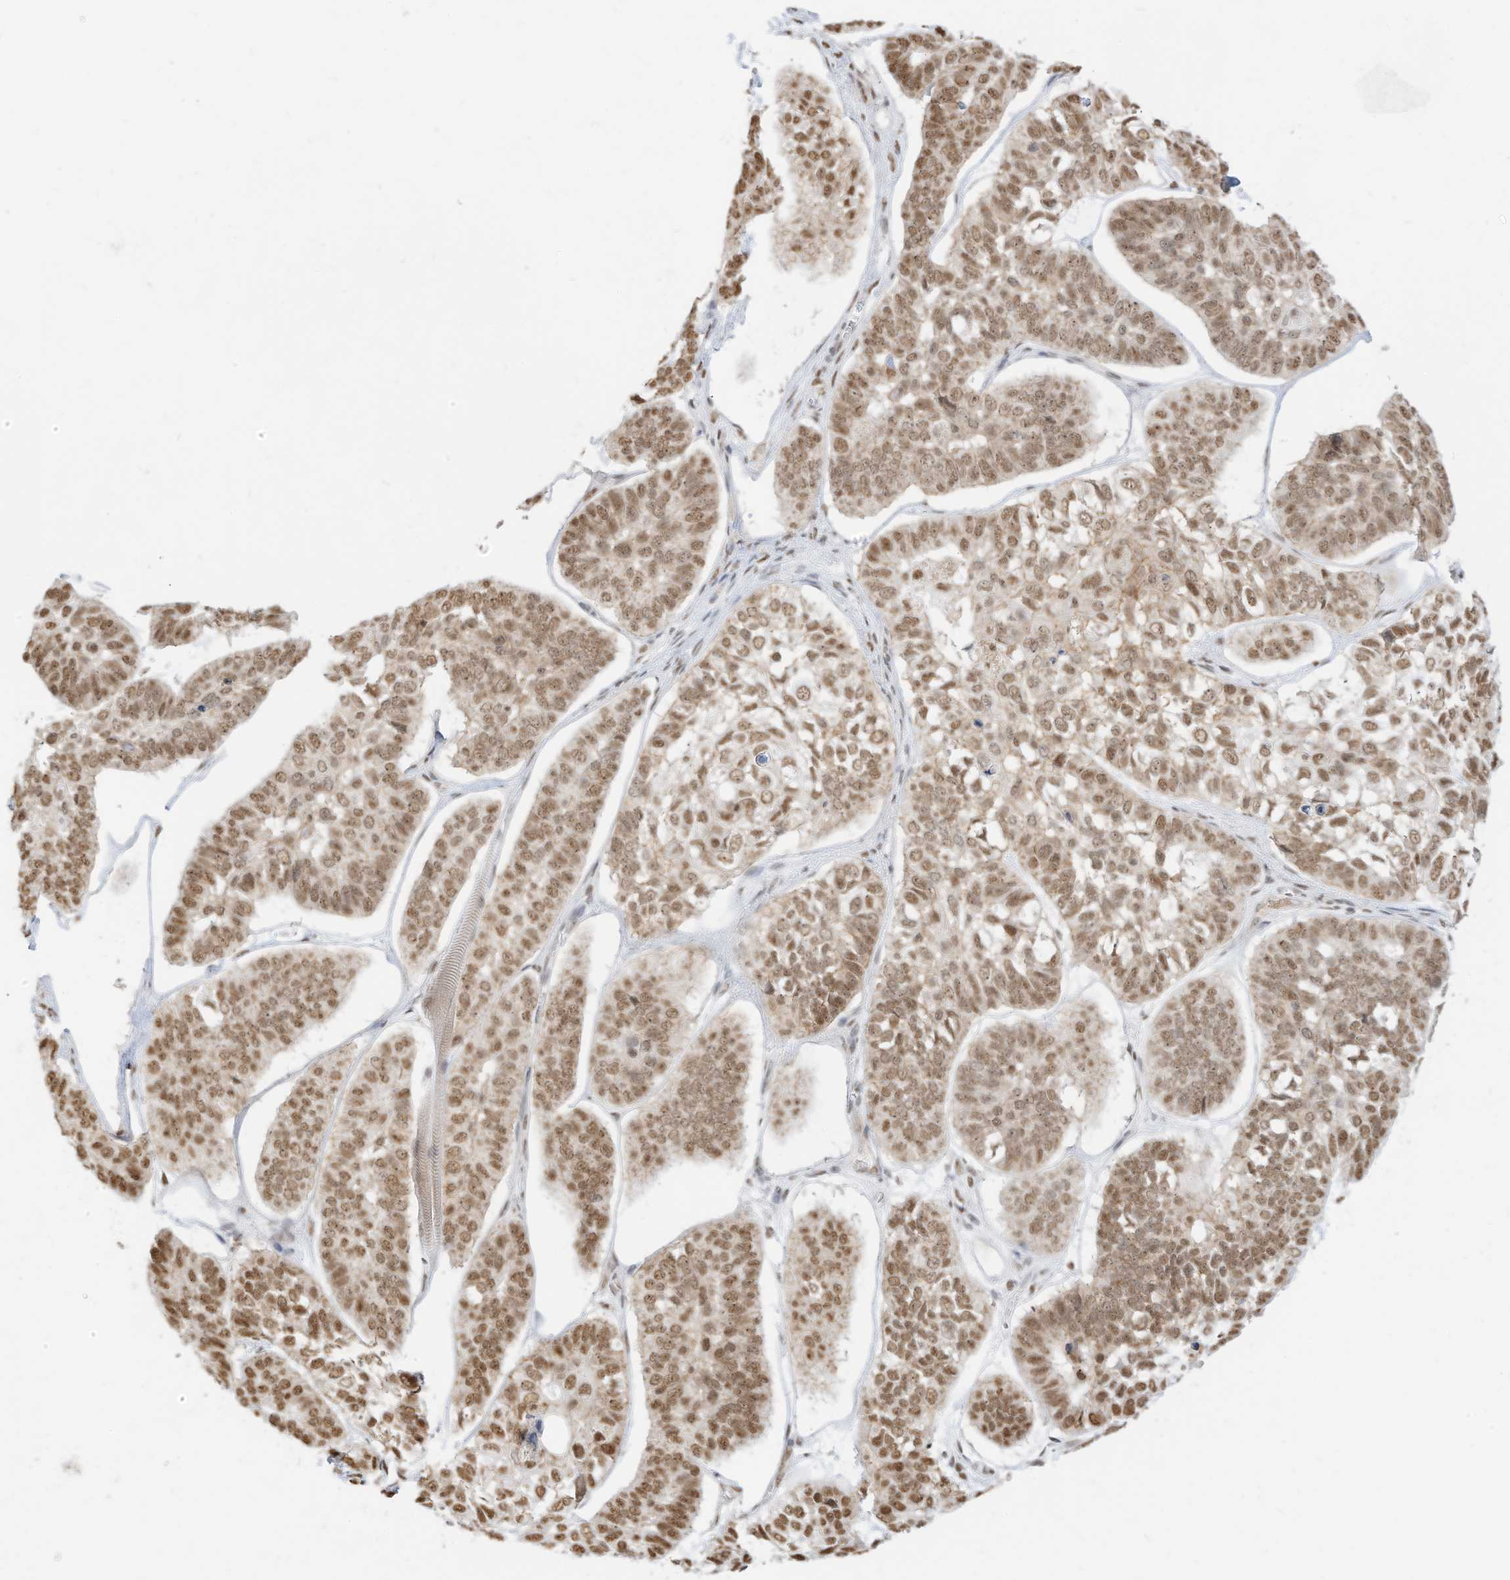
{"staining": {"intensity": "moderate", "quantity": ">75%", "location": "nuclear"}, "tissue": "skin cancer", "cell_type": "Tumor cells", "image_type": "cancer", "snomed": [{"axis": "morphology", "description": "Basal cell carcinoma"}, {"axis": "topography", "description": "Skin"}], "caption": "Tumor cells exhibit moderate nuclear expression in about >75% of cells in skin cancer (basal cell carcinoma).", "gene": "NHSL1", "patient": {"sex": "male", "age": 62}}